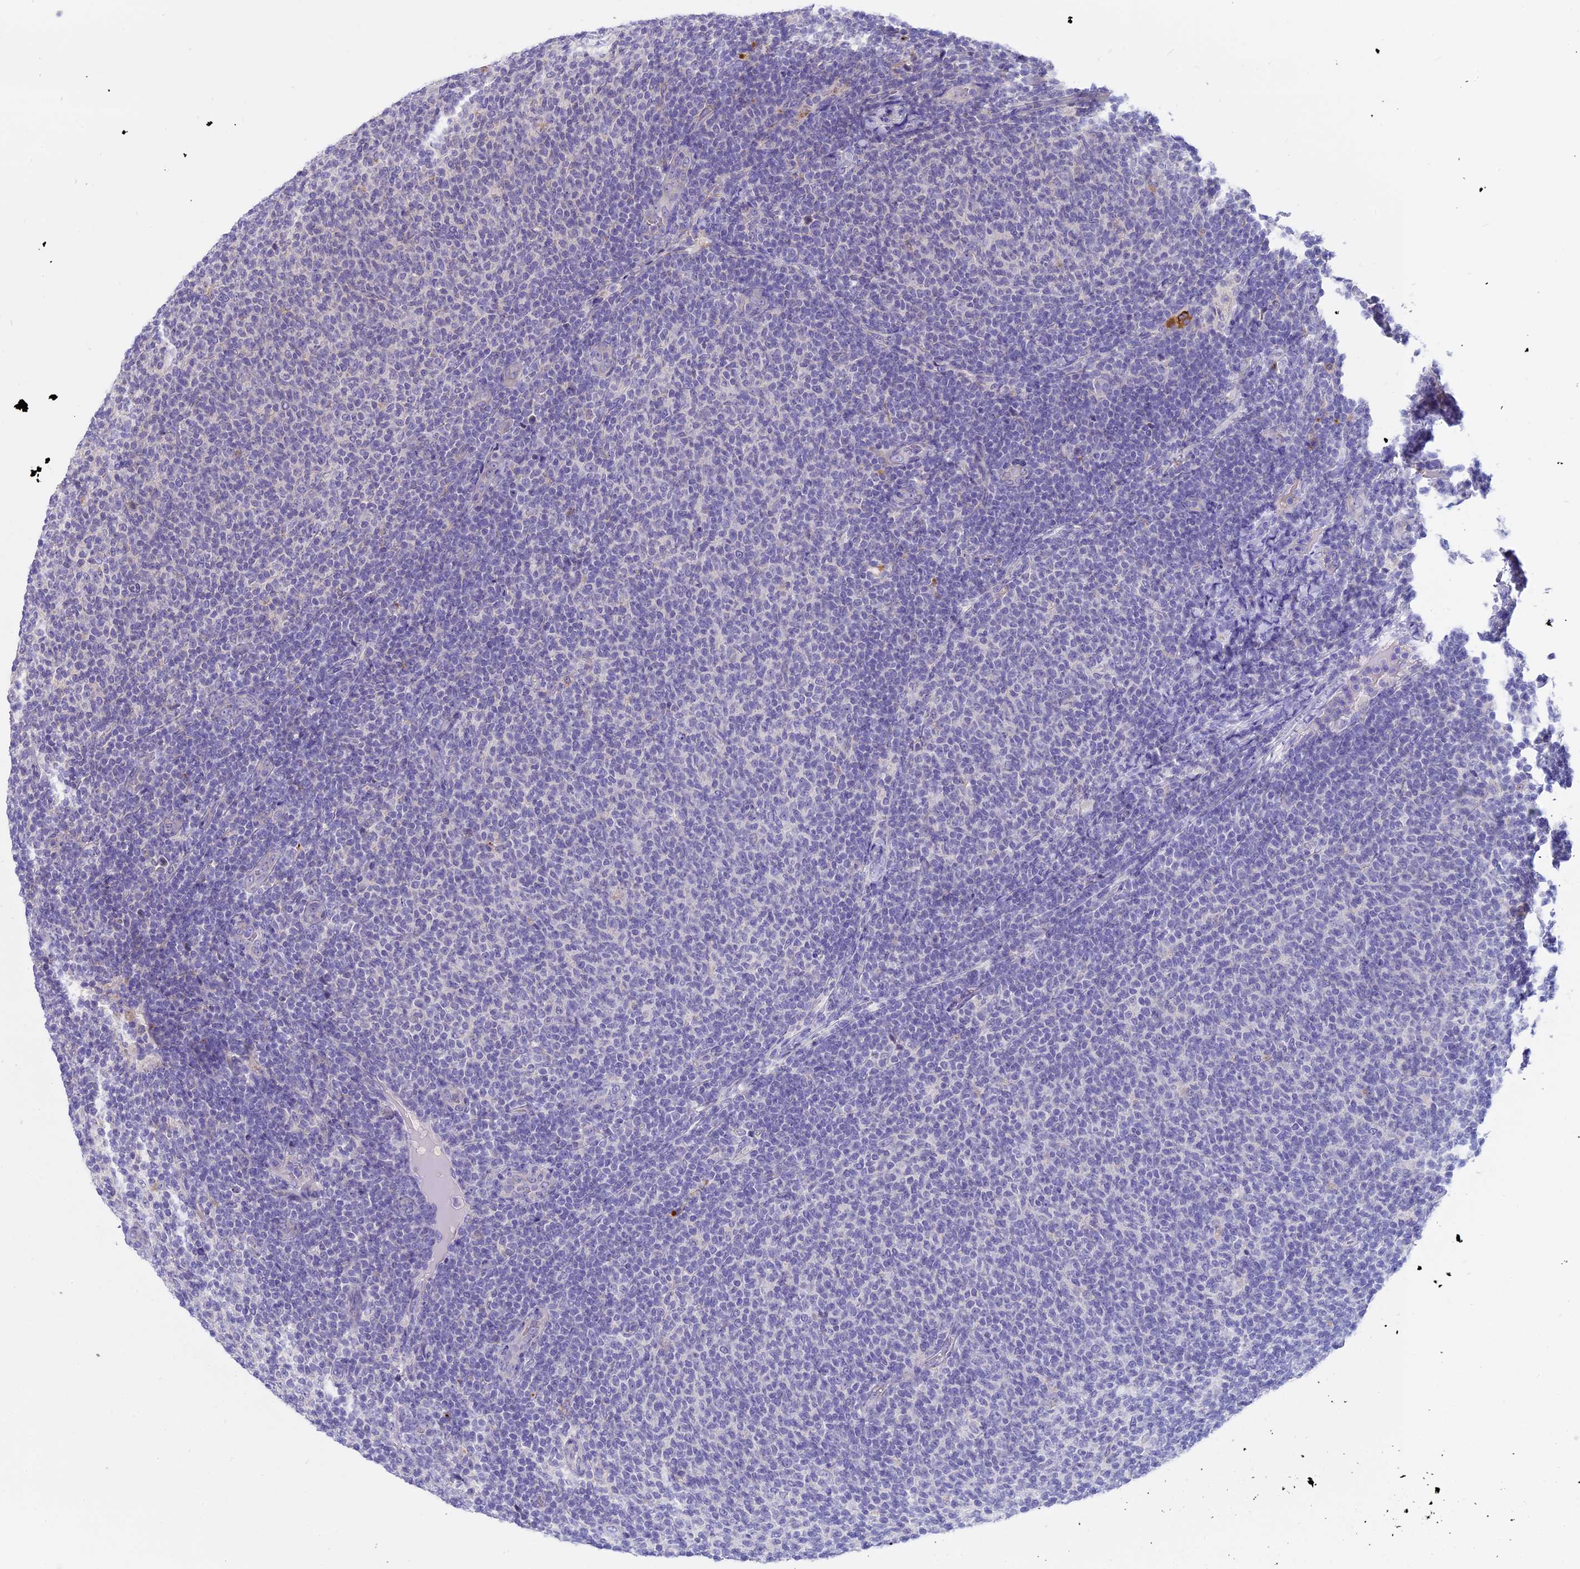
{"staining": {"intensity": "negative", "quantity": "none", "location": "none"}, "tissue": "lymphoma", "cell_type": "Tumor cells", "image_type": "cancer", "snomed": [{"axis": "morphology", "description": "Malignant lymphoma, non-Hodgkin's type, Low grade"}, {"axis": "topography", "description": "Lymph node"}], "caption": "Lymphoma was stained to show a protein in brown. There is no significant positivity in tumor cells.", "gene": "LYPD6", "patient": {"sex": "male", "age": 66}}